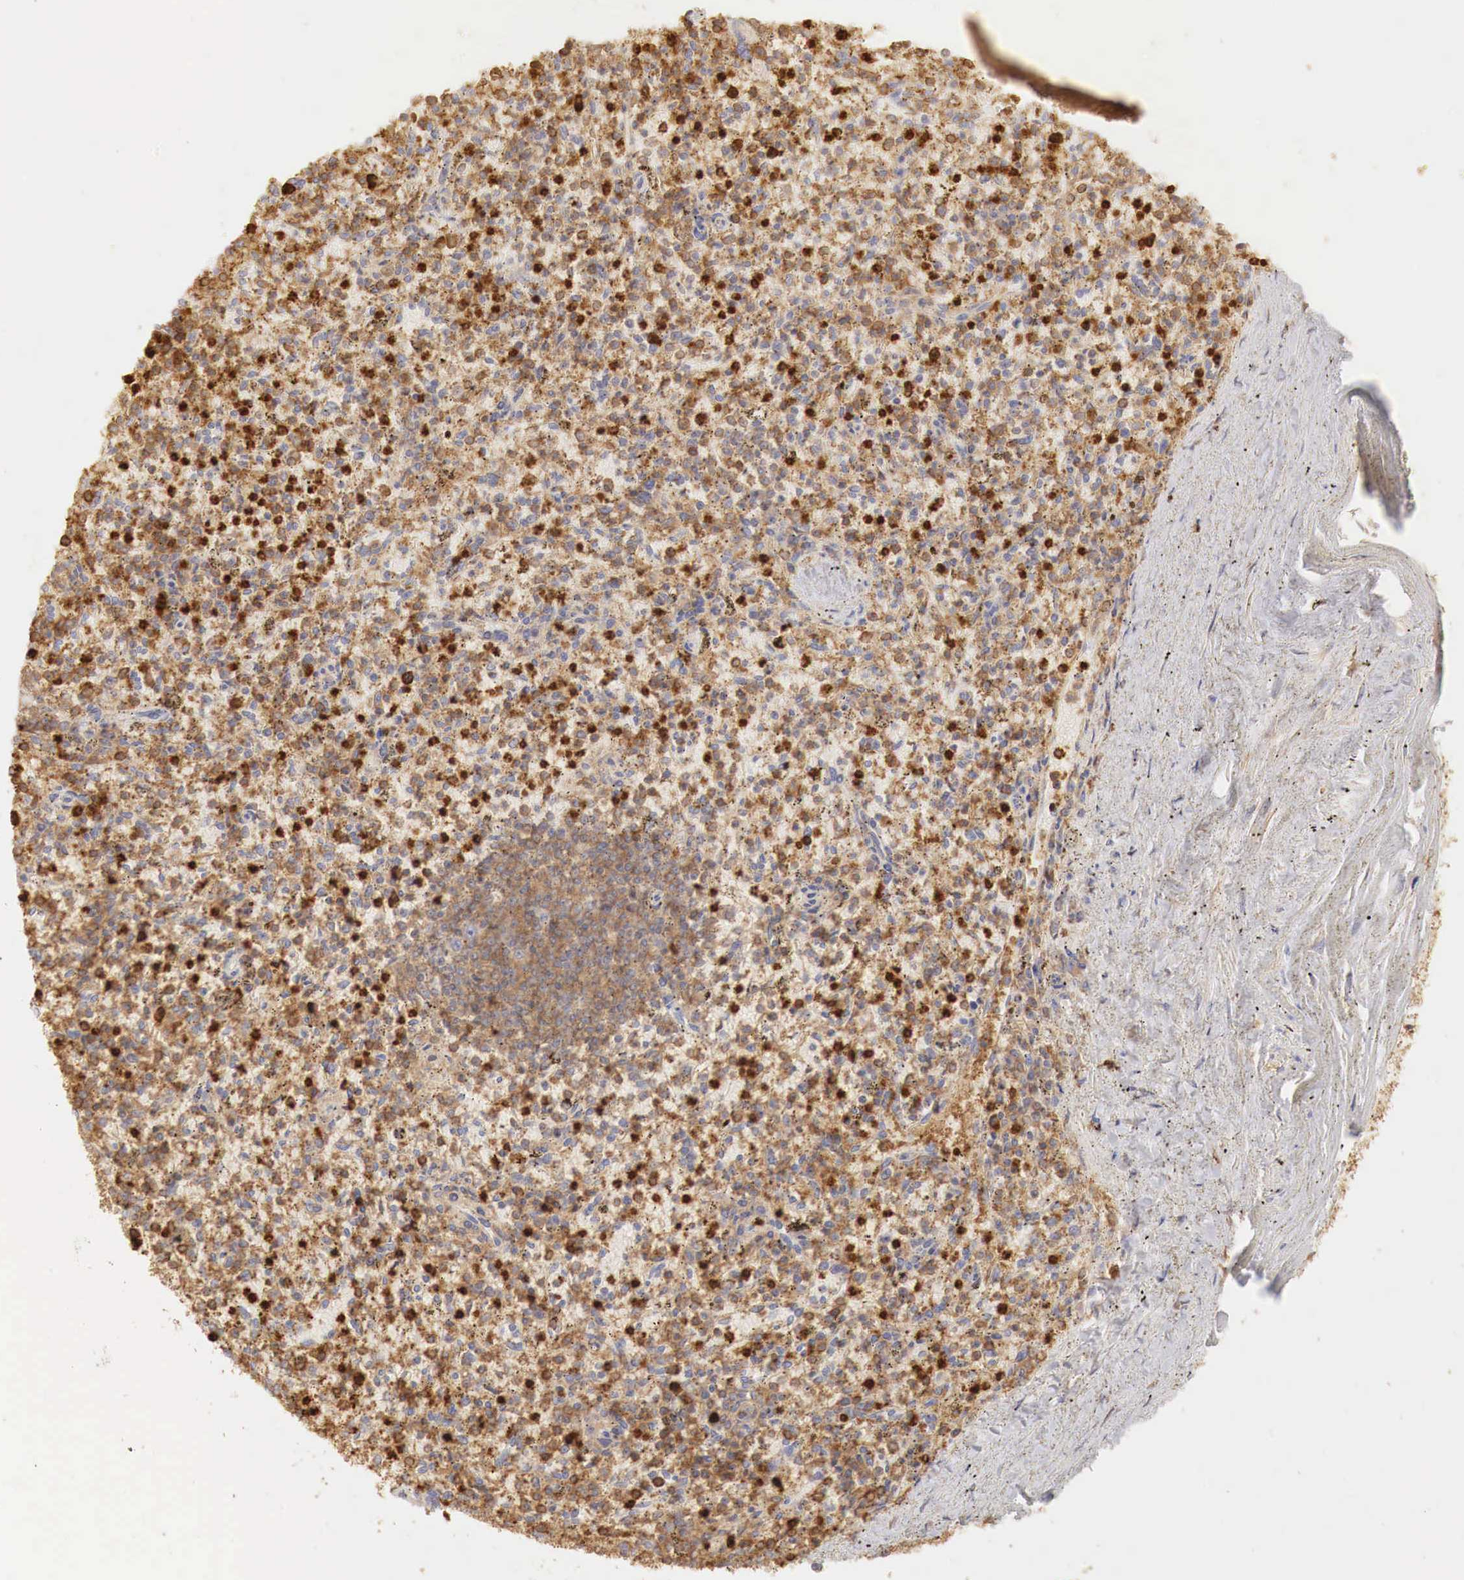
{"staining": {"intensity": "strong", "quantity": ">75%", "location": "cytoplasmic/membranous"}, "tissue": "spleen", "cell_type": "Cells in red pulp", "image_type": "normal", "snomed": [{"axis": "morphology", "description": "Normal tissue, NOS"}, {"axis": "topography", "description": "Spleen"}], "caption": "This is an image of immunohistochemistry (IHC) staining of unremarkable spleen, which shows strong positivity in the cytoplasmic/membranous of cells in red pulp.", "gene": "G6PD", "patient": {"sex": "male", "age": 72}}